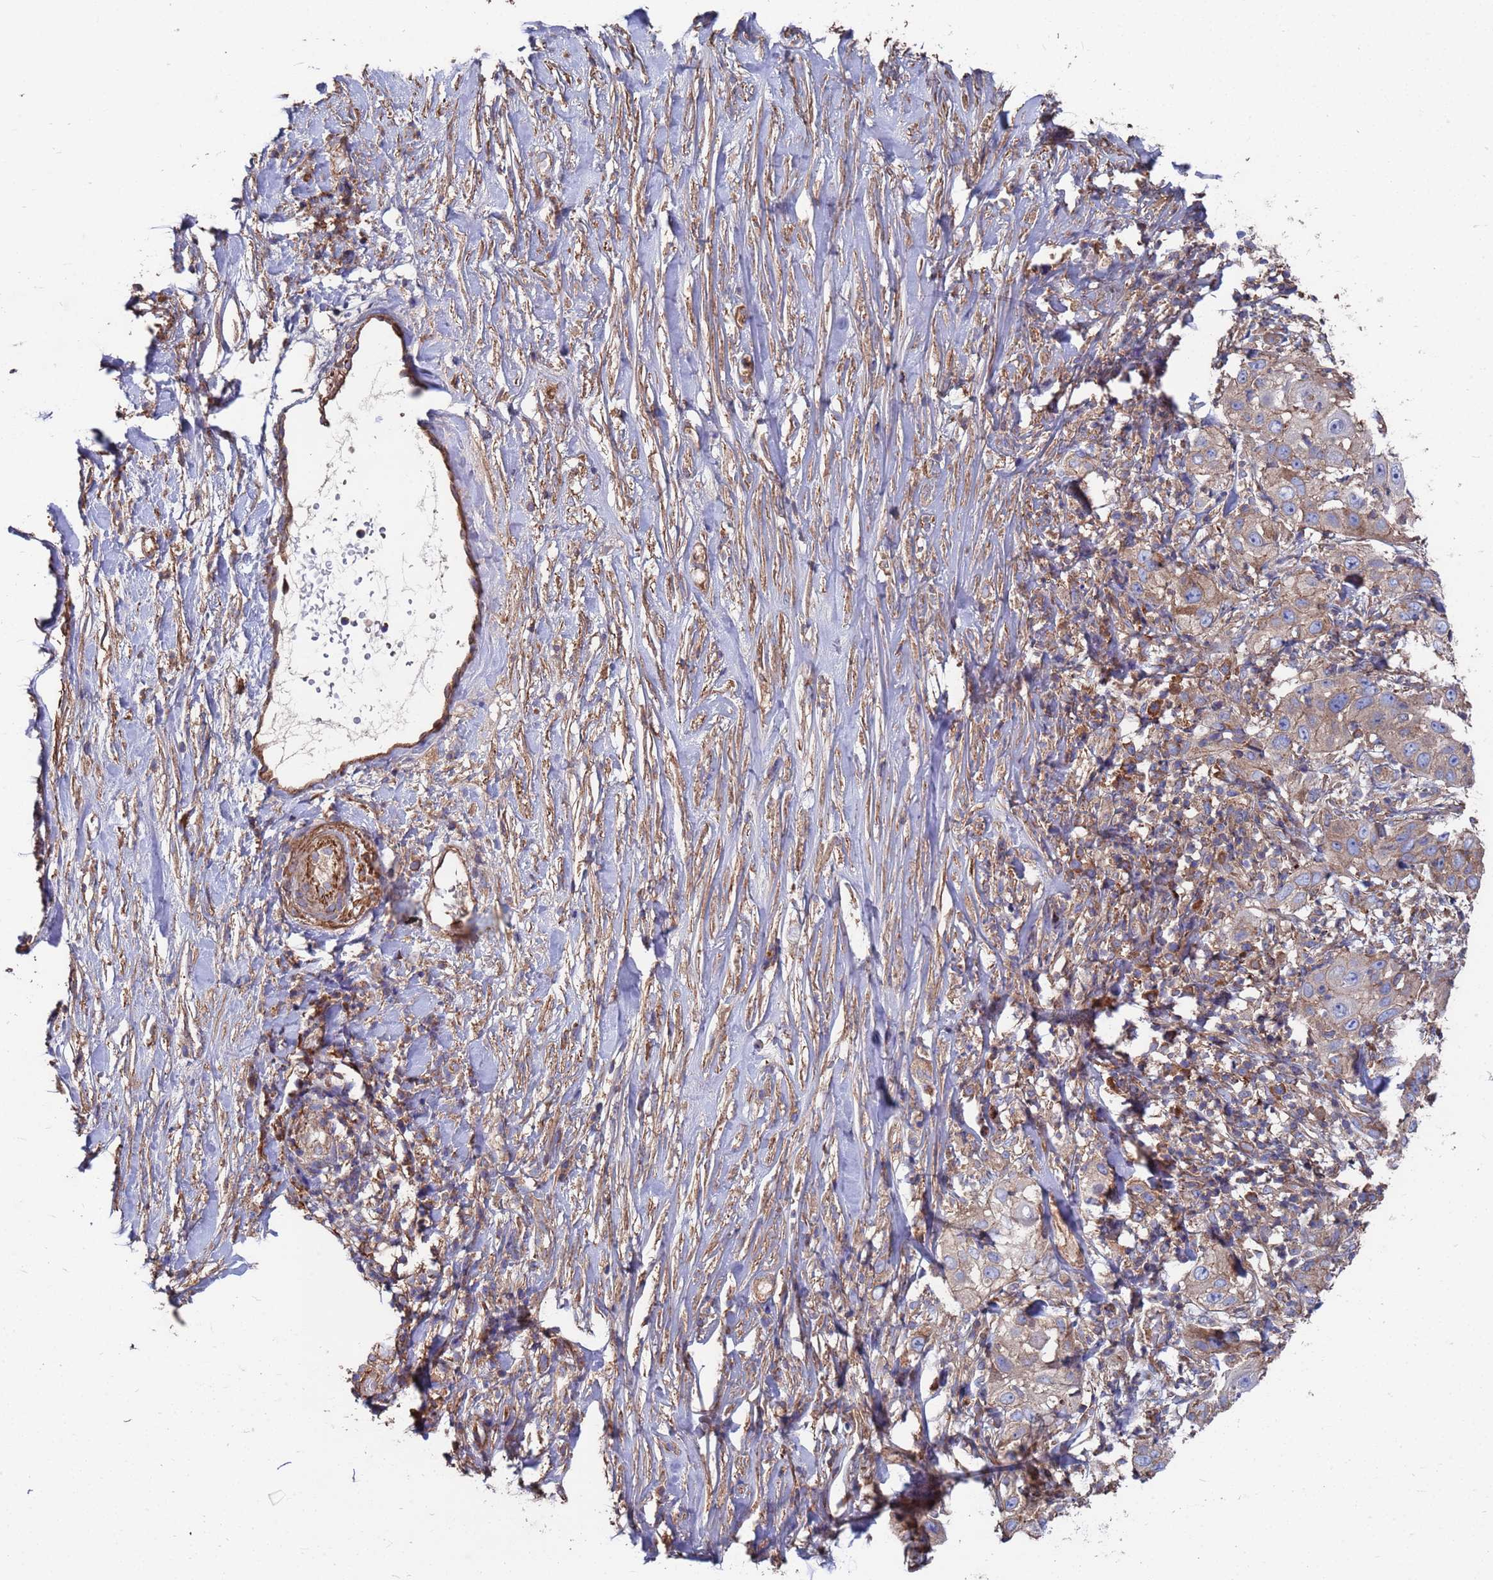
{"staining": {"intensity": "weak", "quantity": "<25%", "location": "cytoplasmic/membranous"}, "tissue": "skin cancer", "cell_type": "Tumor cells", "image_type": "cancer", "snomed": [{"axis": "morphology", "description": "Squamous cell carcinoma, NOS"}, {"axis": "topography", "description": "Skin"}], "caption": "A high-resolution image shows immunohistochemistry staining of skin cancer (squamous cell carcinoma), which shows no significant staining in tumor cells. Brightfield microscopy of immunohistochemistry (IHC) stained with DAB (brown) and hematoxylin (blue), captured at high magnification.", "gene": "PYCR1", "patient": {"sex": "female", "age": 44}}